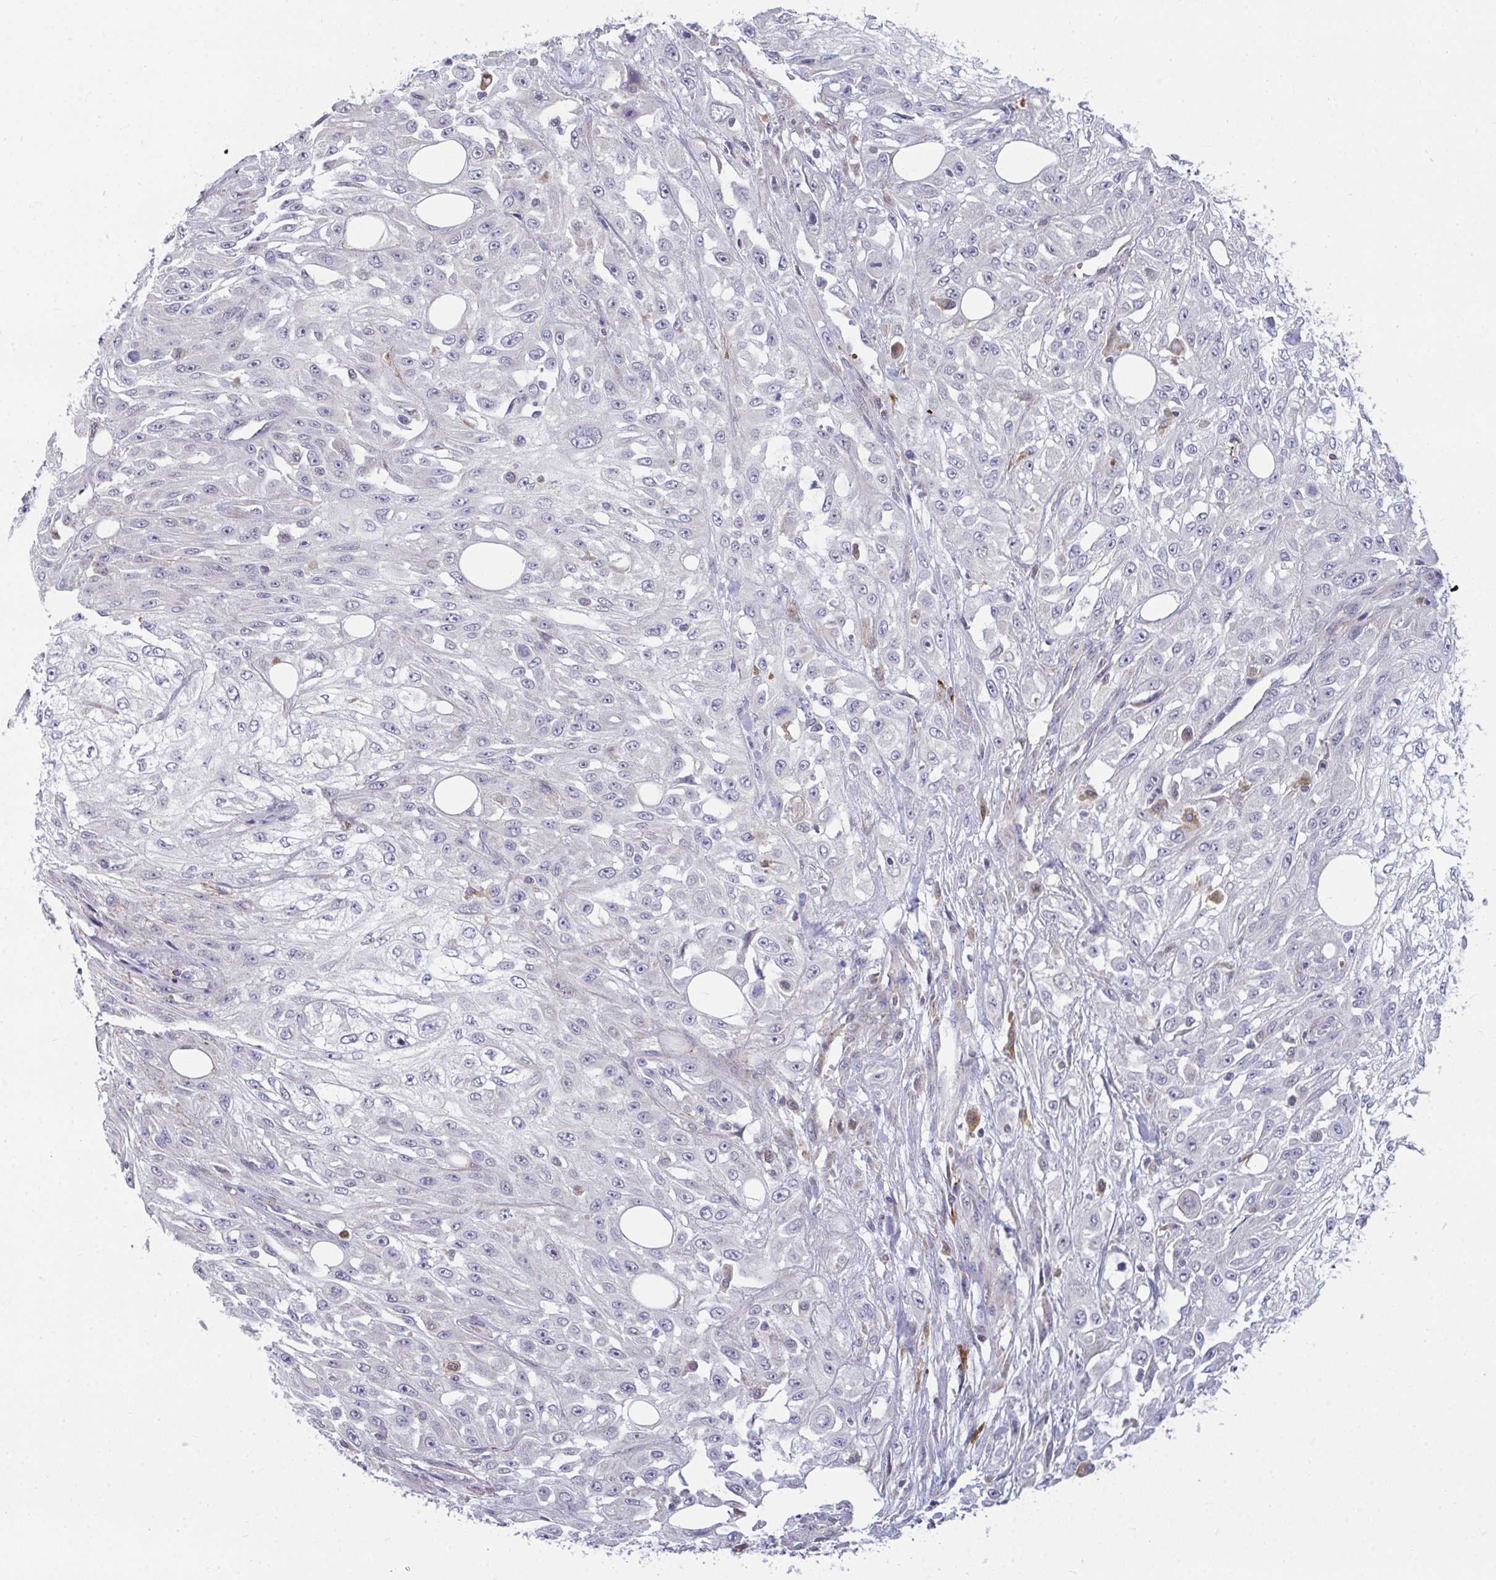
{"staining": {"intensity": "negative", "quantity": "none", "location": "none"}, "tissue": "skin cancer", "cell_type": "Tumor cells", "image_type": "cancer", "snomed": [{"axis": "morphology", "description": "Squamous cell carcinoma, NOS"}, {"axis": "morphology", "description": "Squamous cell carcinoma, metastatic, NOS"}, {"axis": "topography", "description": "Skin"}, {"axis": "topography", "description": "Lymph node"}], "caption": "Tumor cells show no significant expression in metastatic squamous cell carcinoma (skin). (Immunohistochemistry (ihc), brightfield microscopy, high magnification).", "gene": "SRRM4", "patient": {"sex": "male", "age": 75}}